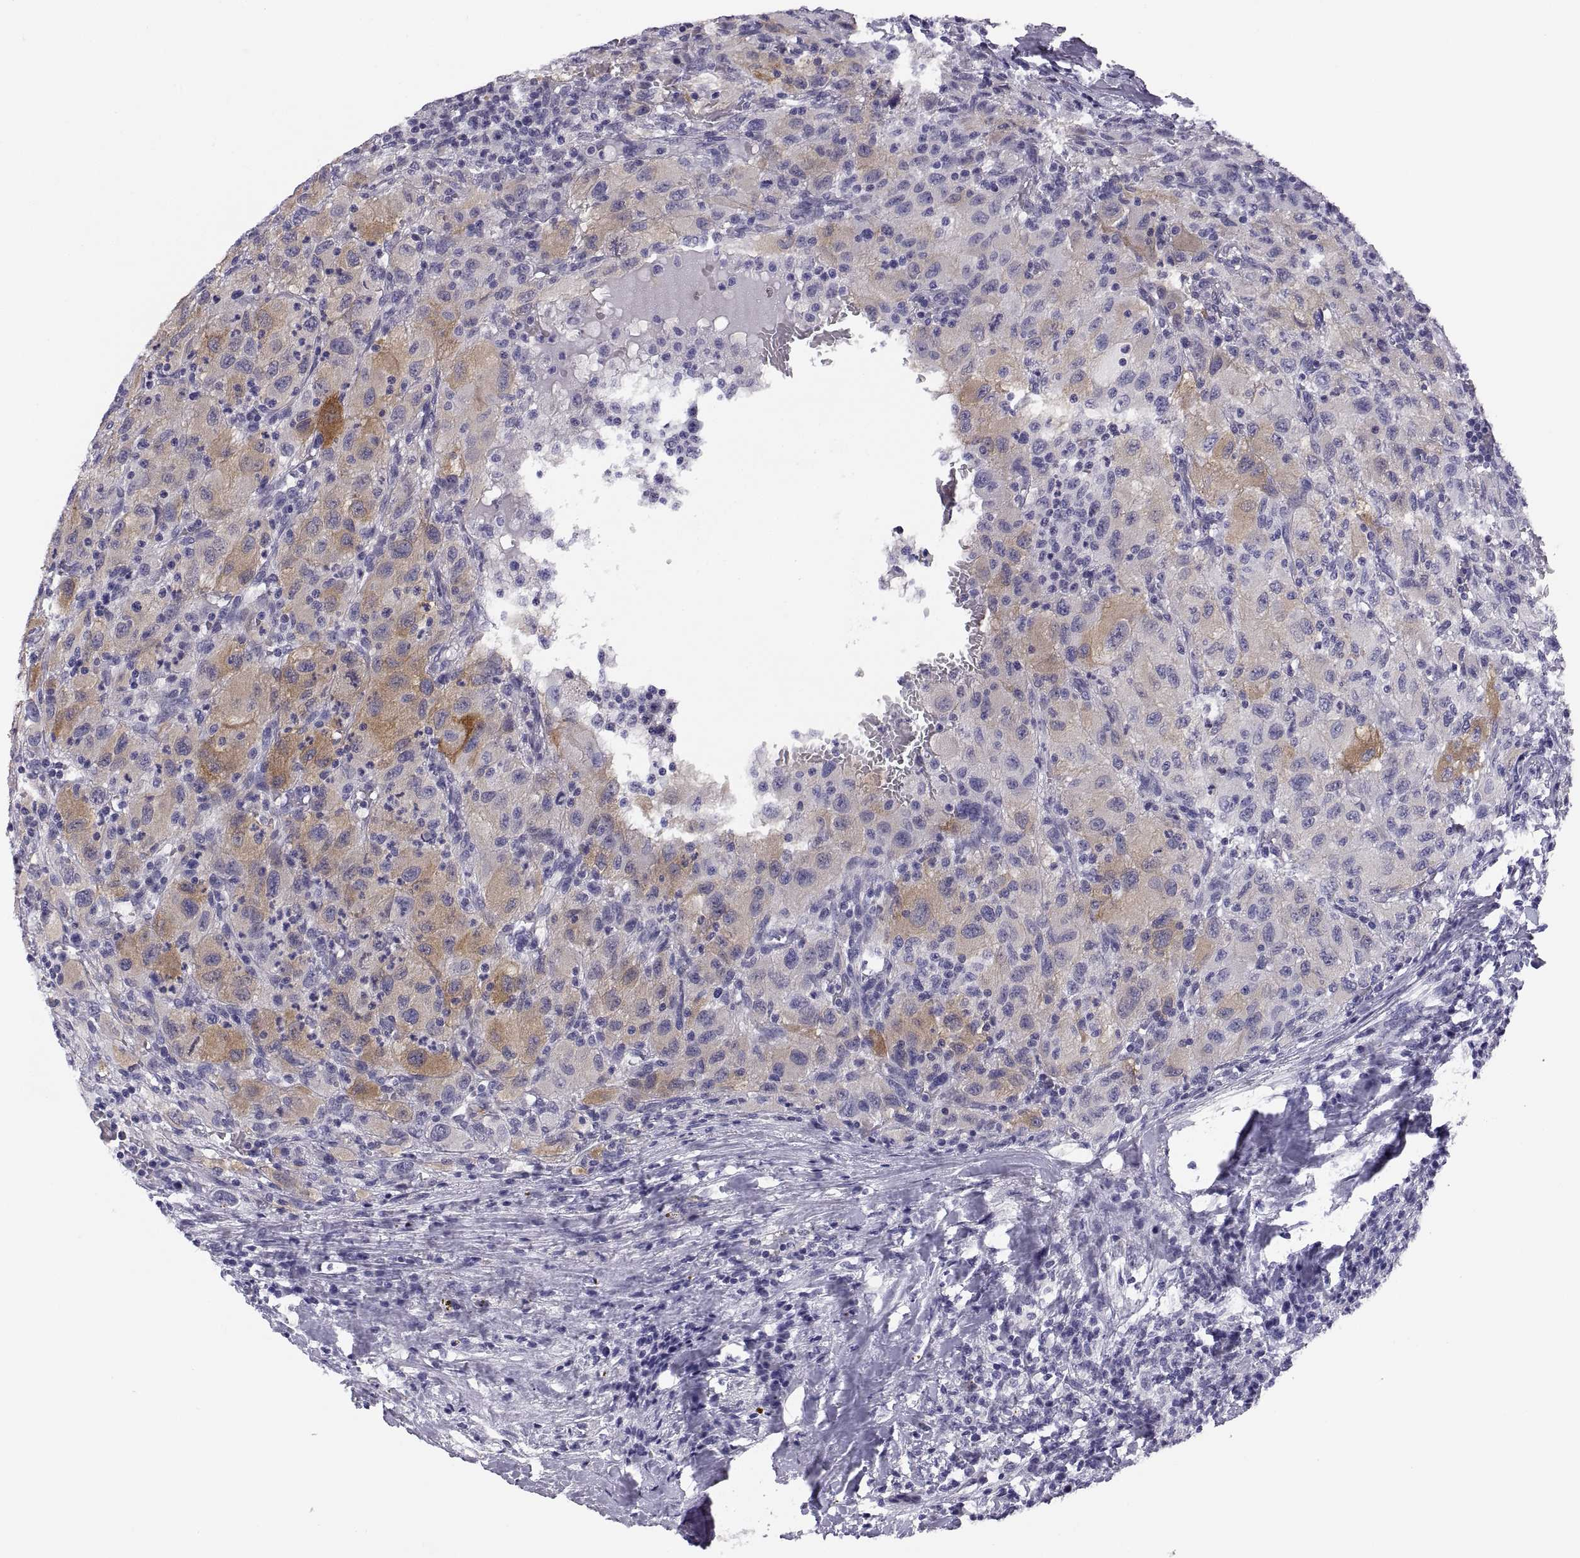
{"staining": {"intensity": "moderate", "quantity": "<25%", "location": "cytoplasmic/membranous"}, "tissue": "renal cancer", "cell_type": "Tumor cells", "image_type": "cancer", "snomed": [{"axis": "morphology", "description": "Adenocarcinoma, NOS"}, {"axis": "topography", "description": "Kidney"}], "caption": "This photomicrograph reveals immunohistochemistry staining of adenocarcinoma (renal), with low moderate cytoplasmic/membranous expression in about <25% of tumor cells.", "gene": "STRC", "patient": {"sex": "female", "age": 67}}